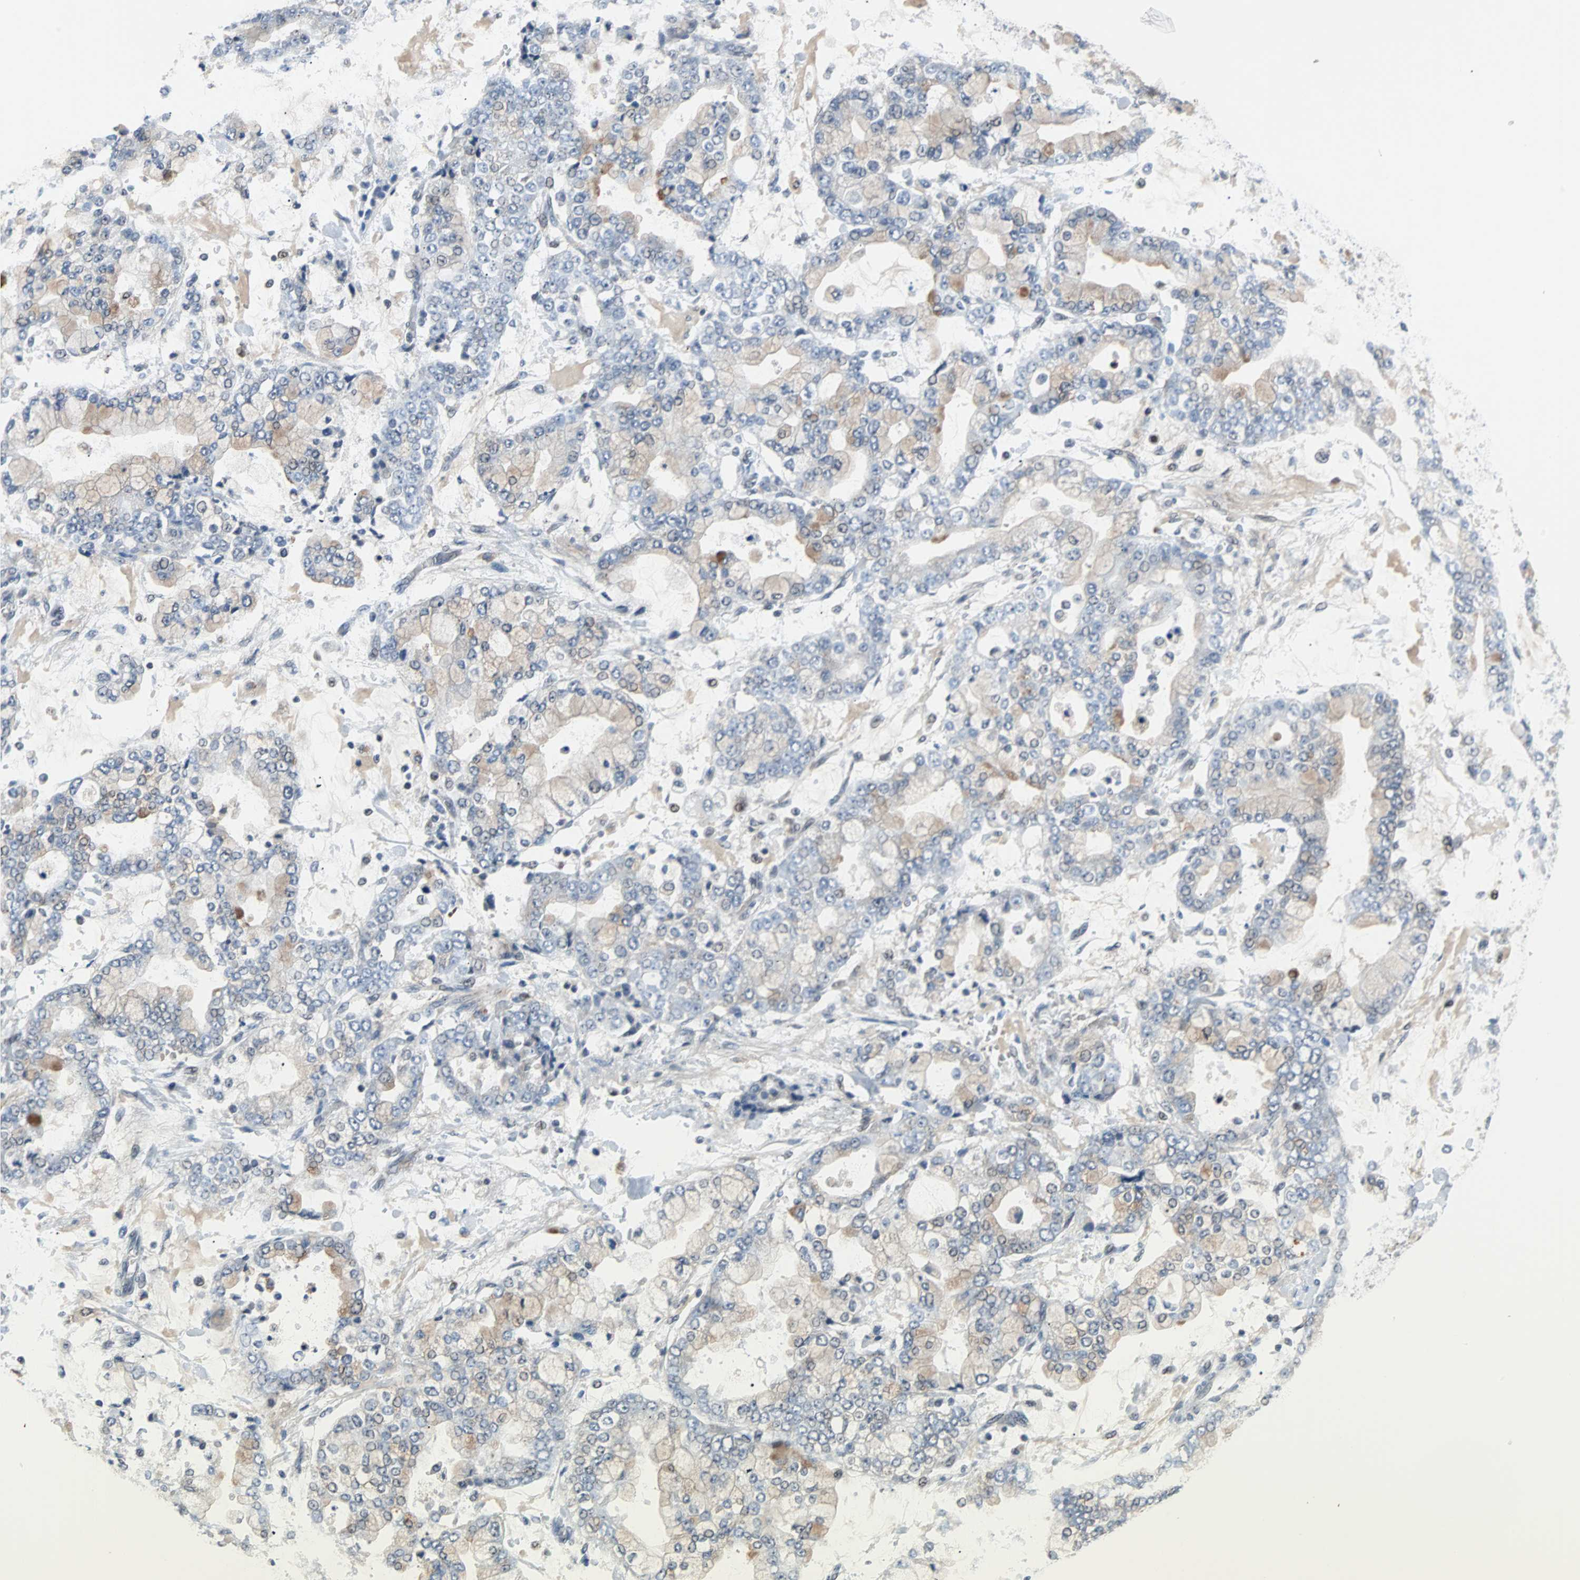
{"staining": {"intensity": "weak", "quantity": "<25%", "location": "cytoplasmic/membranous"}, "tissue": "stomach cancer", "cell_type": "Tumor cells", "image_type": "cancer", "snomed": [{"axis": "morphology", "description": "Adenocarcinoma, NOS"}, {"axis": "topography", "description": "Stomach"}], "caption": "This micrograph is of stomach cancer (adenocarcinoma) stained with immunohistochemistry to label a protein in brown with the nuclei are counter-stained blue. There is no staining in tumor cells.", "gene": "HLX", "patient": {"sex": "male", "age": 76}}